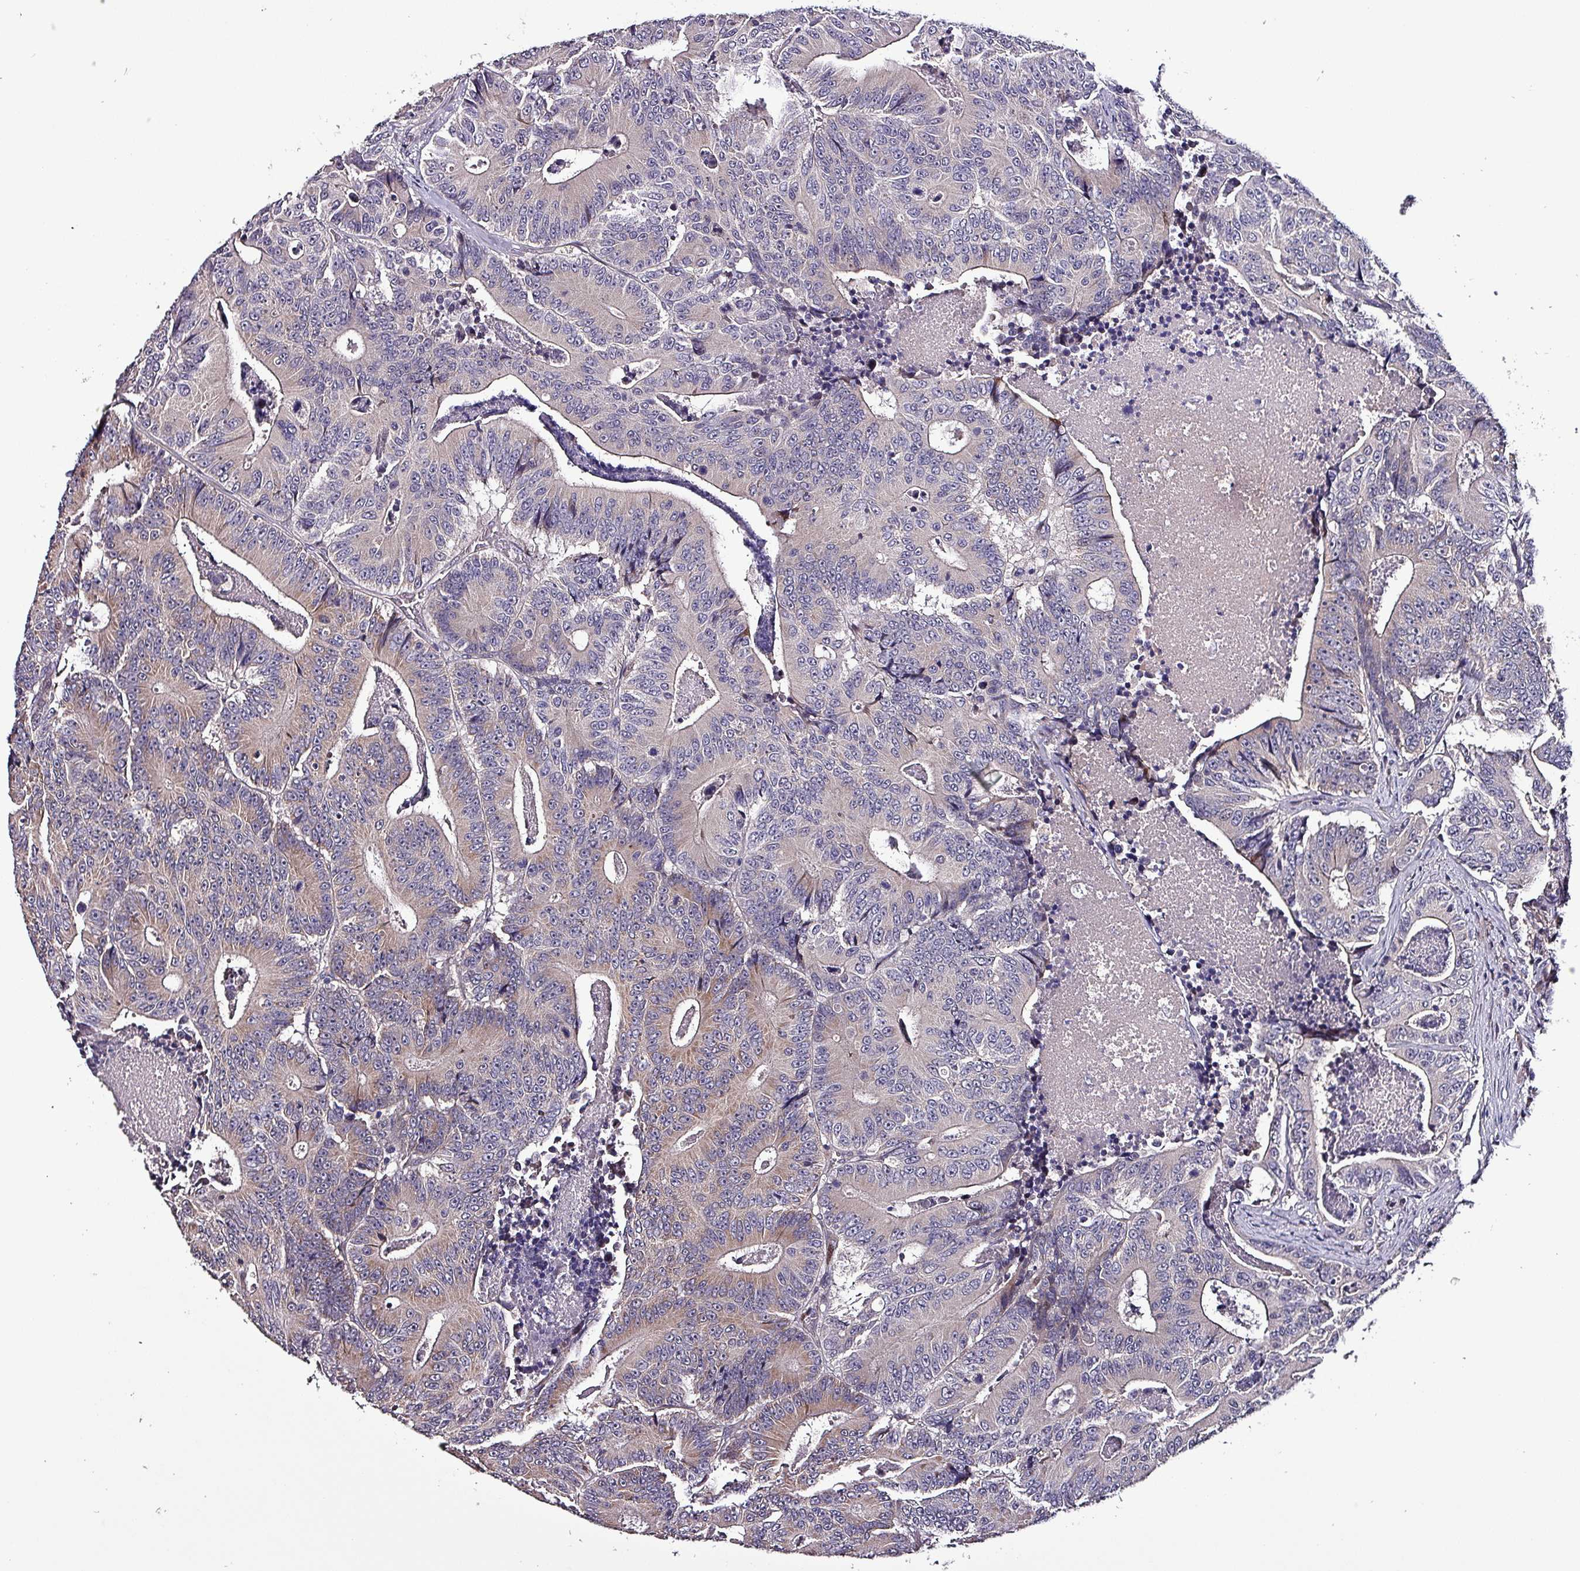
{"staining": {"intensity": "moderate", "quantity": "<25%", "location": "cytoplasmic/membranous"}, "tissue": "colorectal cancer", "cell_type": "Tumor cells", "image_type": "cancer", "snomed": [{"axis": "morphology", "description": "Adenocarcinoma, NOS"}, {"axis": "topography", "description": "Colon"}], "caption": "A brown stain highlights moderate cytoplasmic/membranous staining of a protein in adenocarcinoma (colorectal) tumor cells. The staining was performed using DAB, with brown indicating positive protein expression. Nuclei are stained blue with hematoxylin.", "gene": "GRAPL", "patient": {"sex": "male", "age": 83}}